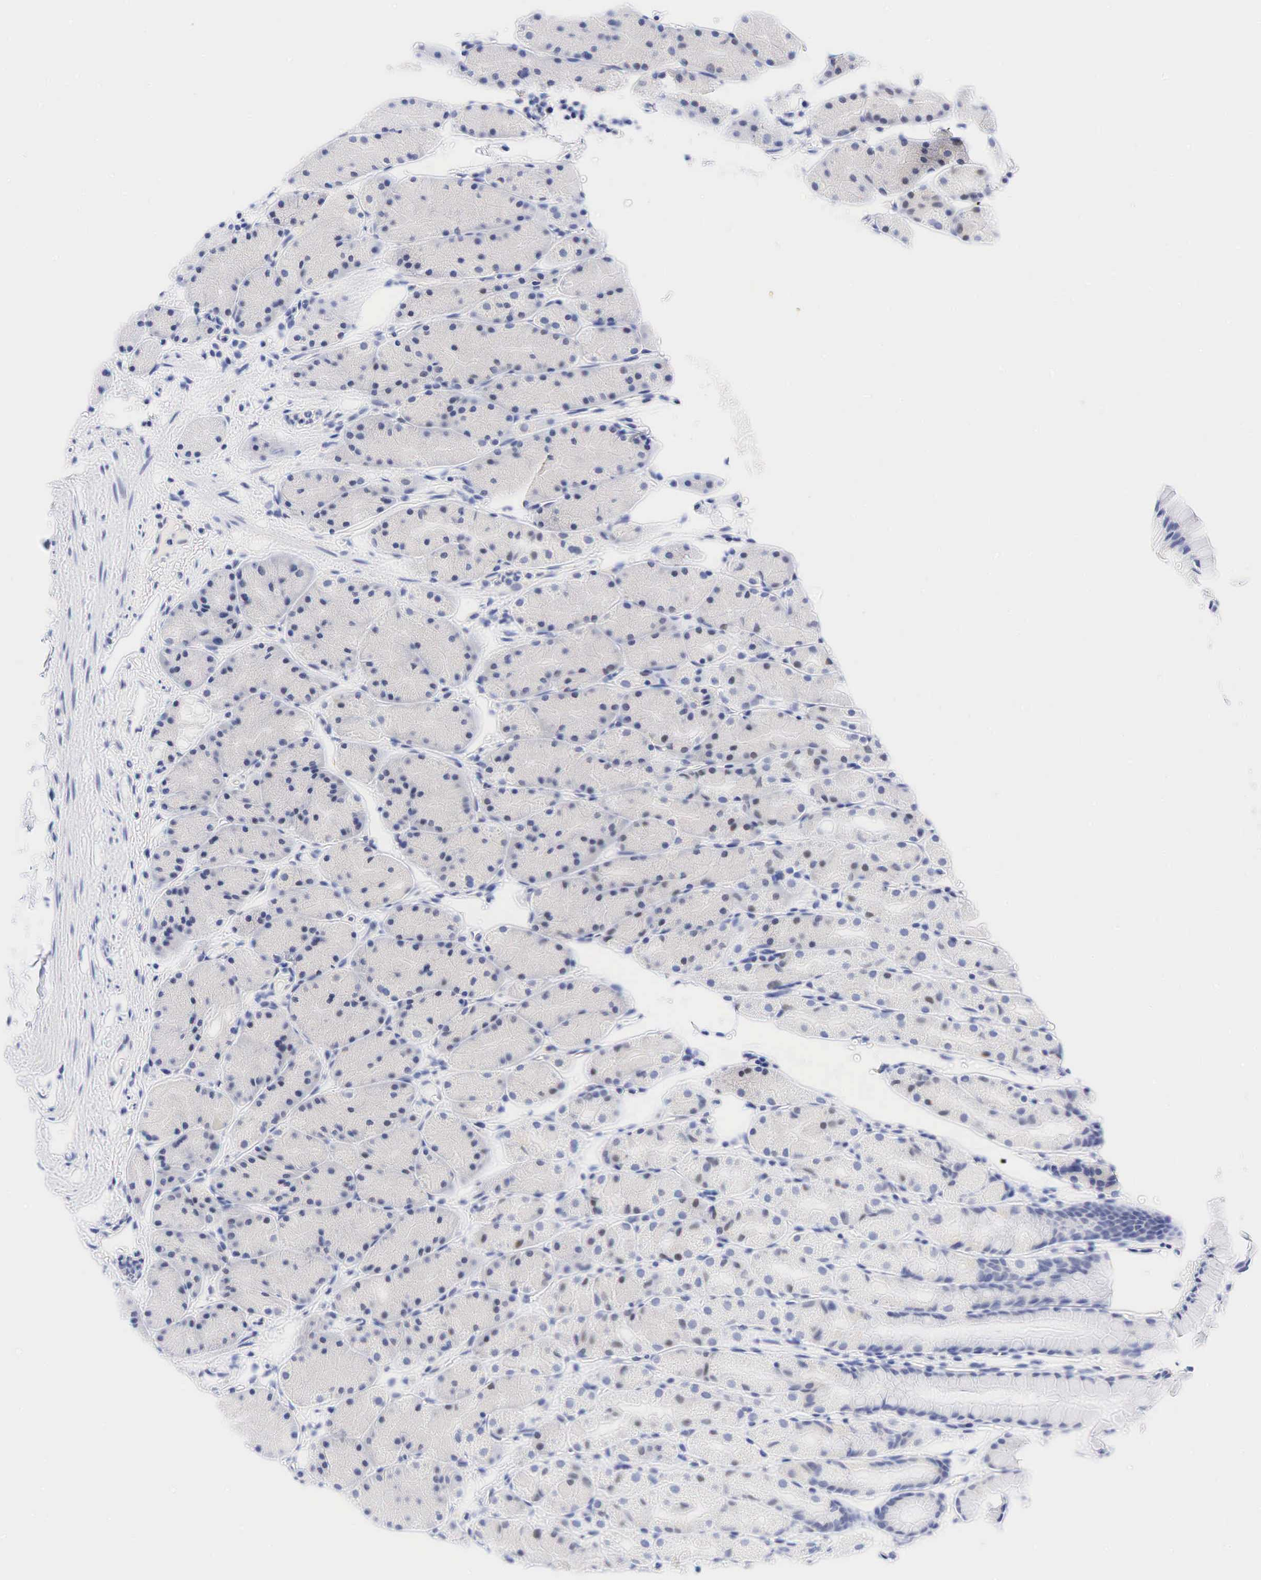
{"staining": {"intensity": "negative", "quantity": "none", "location": "none"}, "tissue": "stomach", "cell_type": "Glandular cells", "image_type": "normal", "snomed": [{"axis": "morphology", "description": "Adenocarcinoma, NOS"}, {"axis": "topography", "description": "Stomach, upper"}], "caption": "The photomicrograph shows no significant staining in glandular cells of stomach. (Brightfield microscopy of DAB immunohistochemistry at high magnification).", "gene": "AR", "patient": {"sex": "male", "age": 47}}